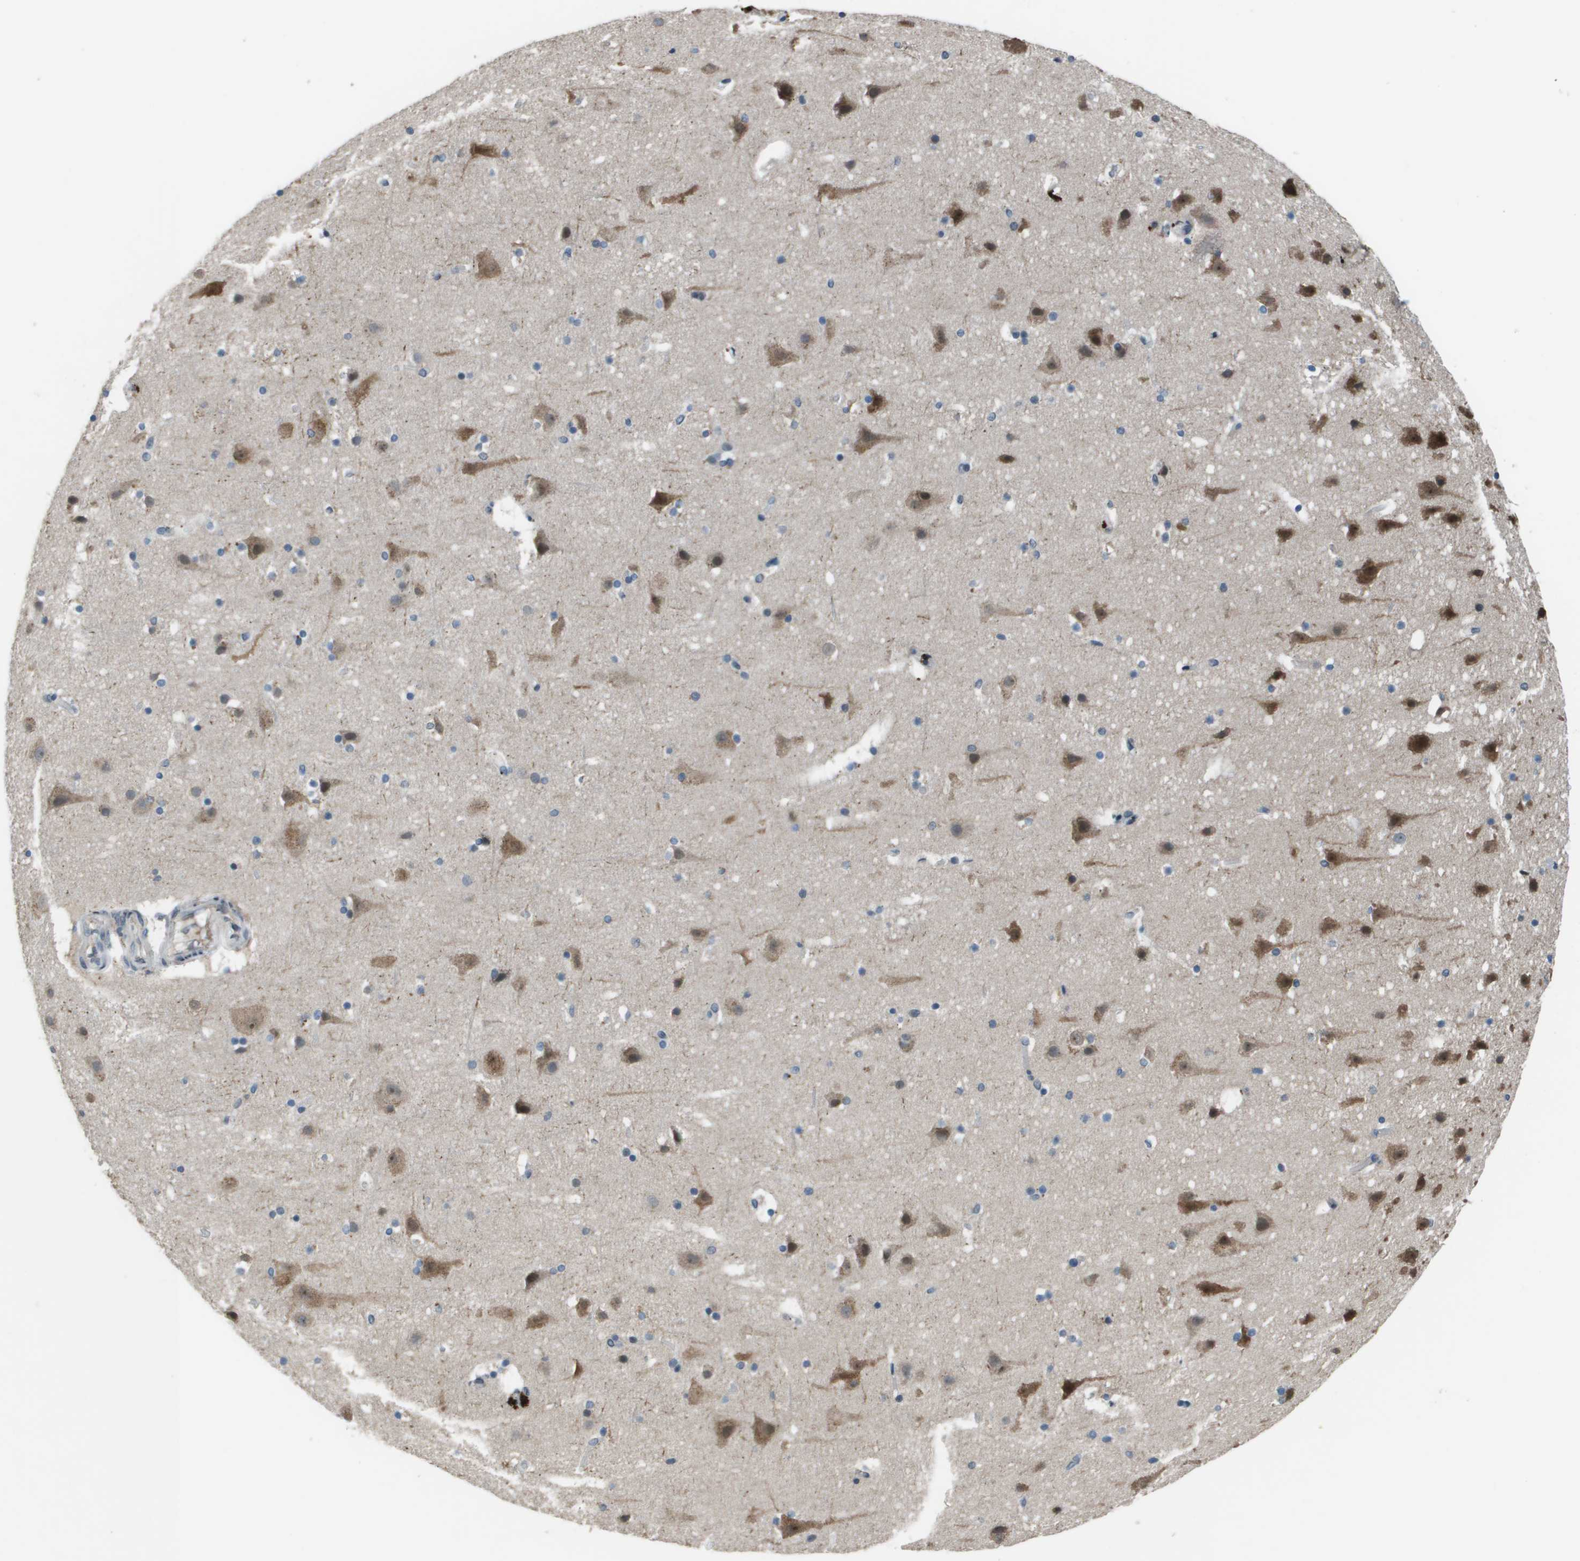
{"staining": {"intensity": "negative", "quantity": "none", "location": "none"}, "tissue": "cerebral cortex", "cell_type": "Endothelial cells", "image_type": "normal", "snomed": [{"axis": "morphology", "description": "Normal tissue, NOS"}, {"axis": "topography", "description": "Cerebral cortex"}], "caption": "This is an immunohistochemistry (IHC) photomicrograph of unremarkable cerebral cortex. There is no staining in endothelial cells.", "gene": "GOSR2", "patient": {"sex": "male", "age": 45}}